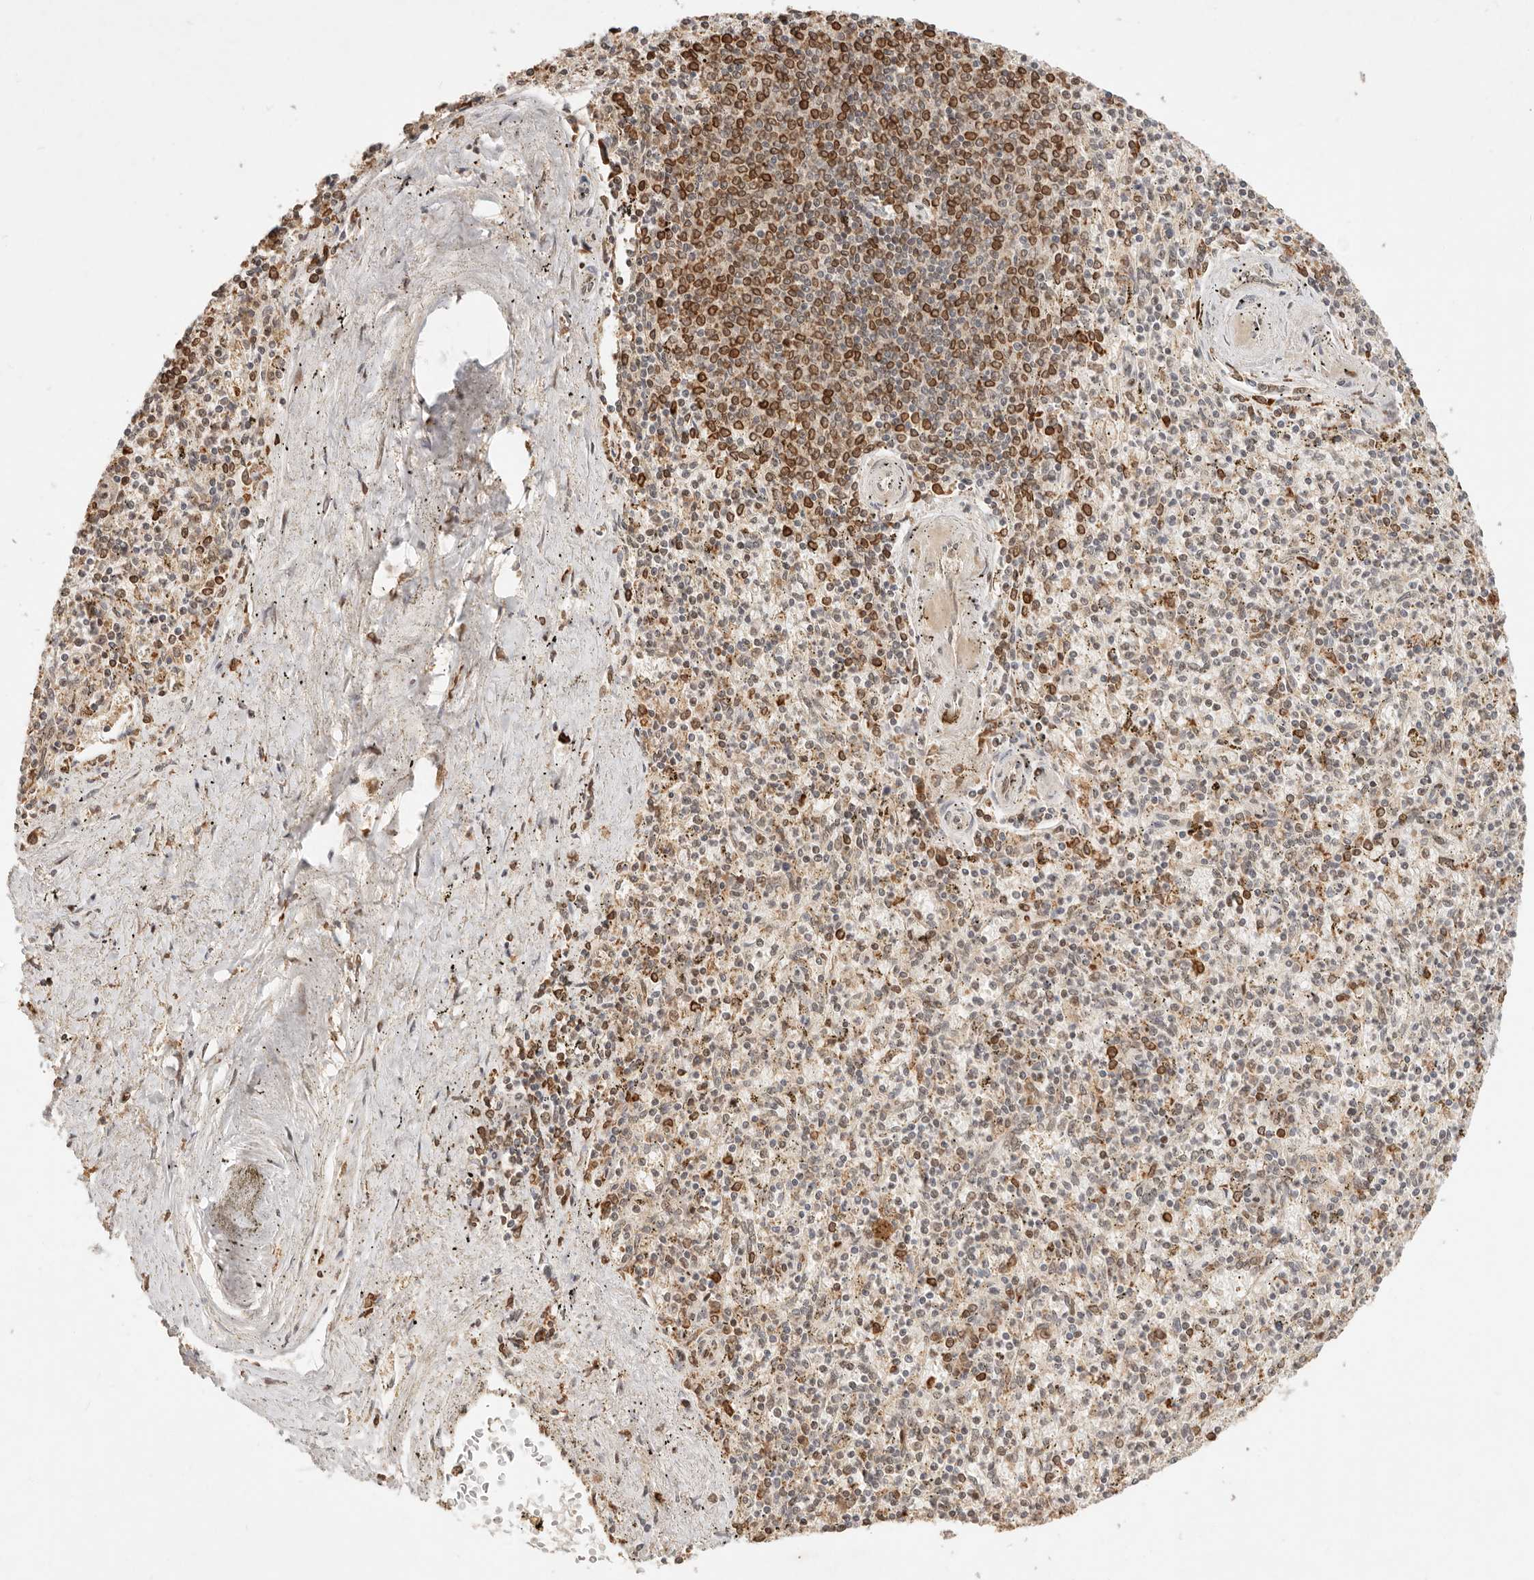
{"staining": {"intensity": "moderate", "quantity": "<25%", "location": "cytoplasmic/membranous,nuclear"}, "tissue": "spleen", "cell_type": "Cells in red pulp", "image_type": "normal", "snomed": [{"axis": "morphology", "description": "Normal tissue, NOS"}, {"axis": "topography", "description": "Spleen"}], "caption": "Spleen stained with a brown dye reveals moderate cytoplasmic/membranous,nuclear positive expression in approximately <25% of cells in red pulp.", "gene": "NPAS2", "patient": {"sex": "male", "age": 72}}